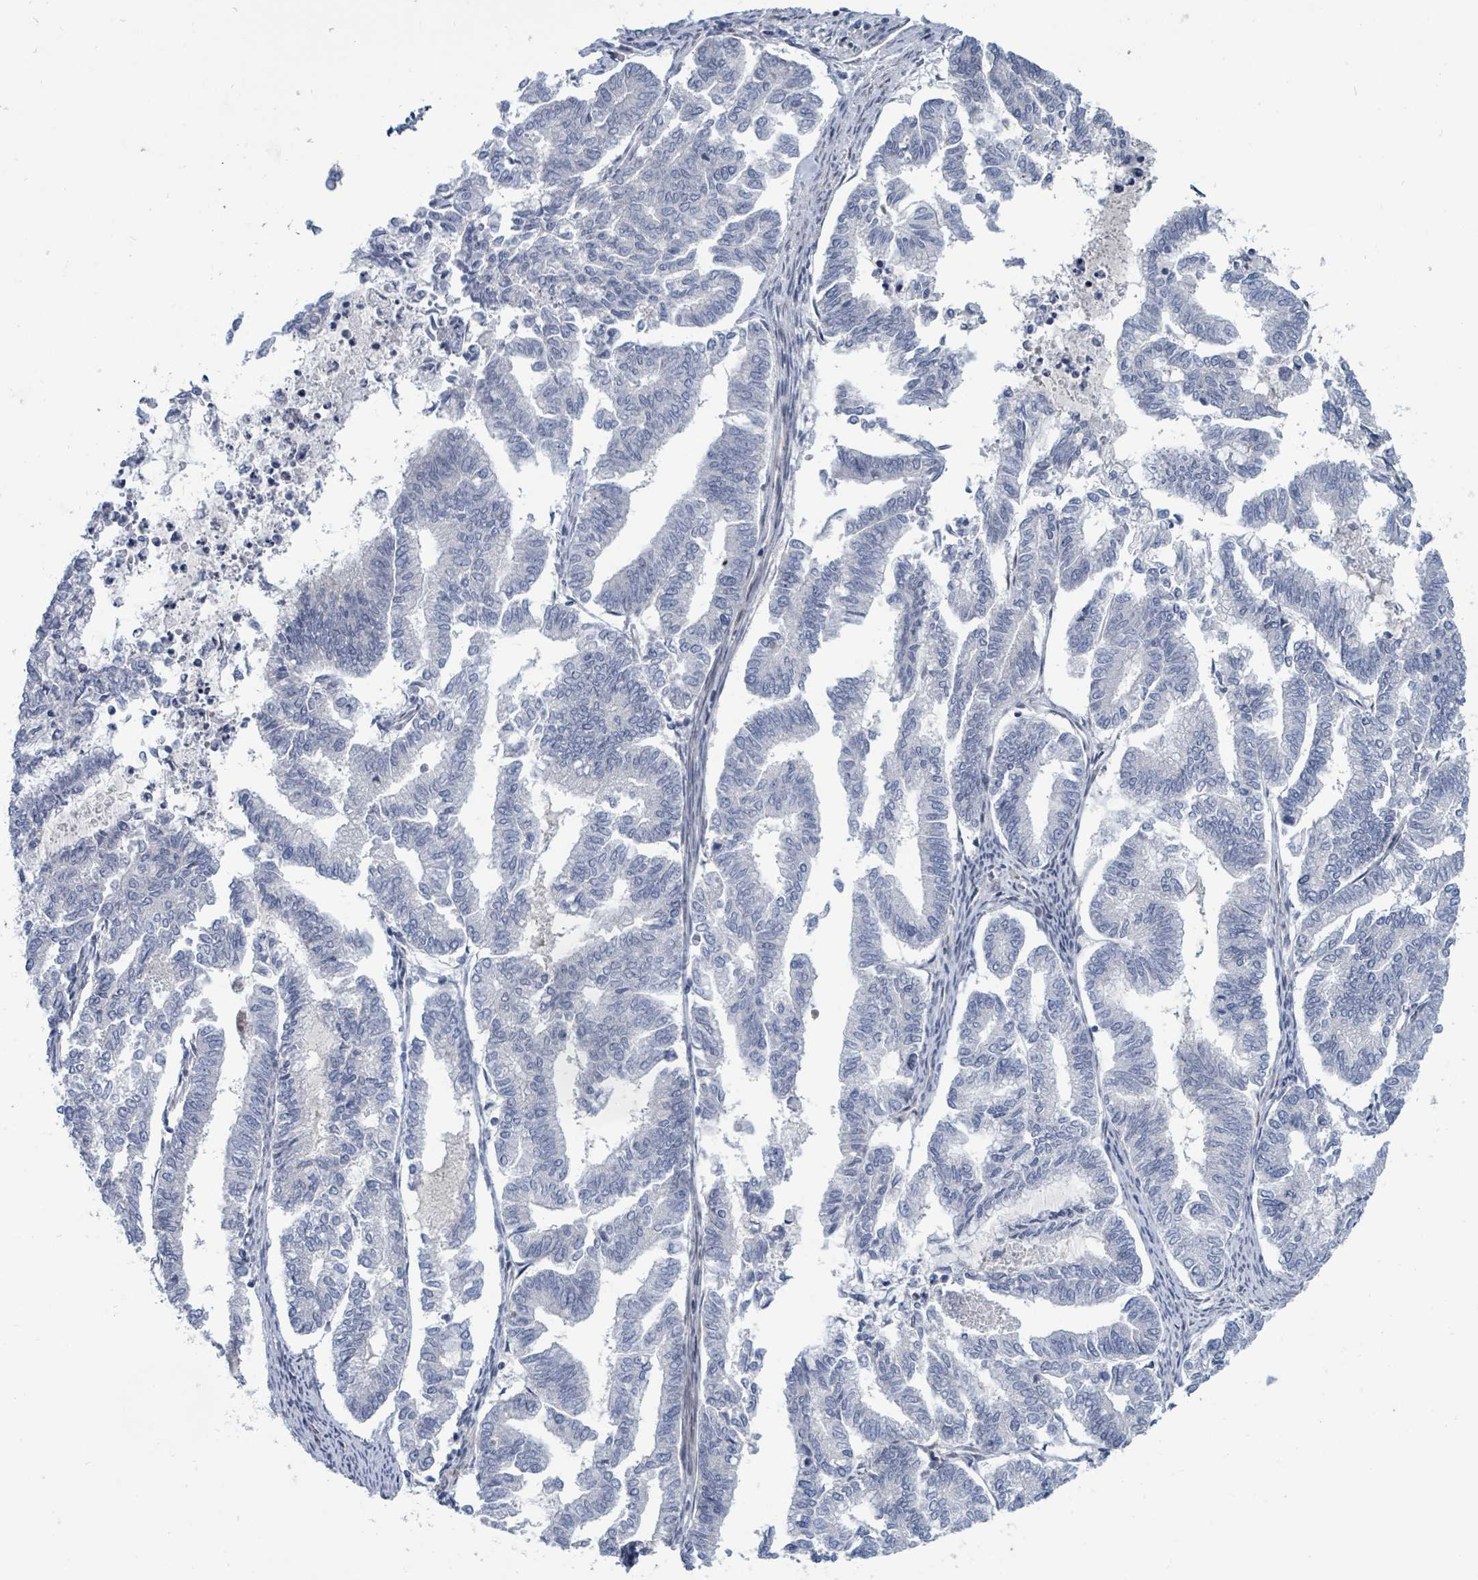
{"staining": {"intensity": "negative", "quantity": "none", "location": "none"}, "tissue": "endometrial cancer", "cell_type": "Tumor cells", "image_type": "cancer", "snomed": [{"axis": "morphology", "description": "Adenocarcinoma, NOS"}, {"axis": "topography", "description": "Endometrium"}], "caption": "Tumor cells are negative for protein expression in human endometrial cancer.", "gene": "SUMO4", "patient": {"sex": "female", "age": 79}}